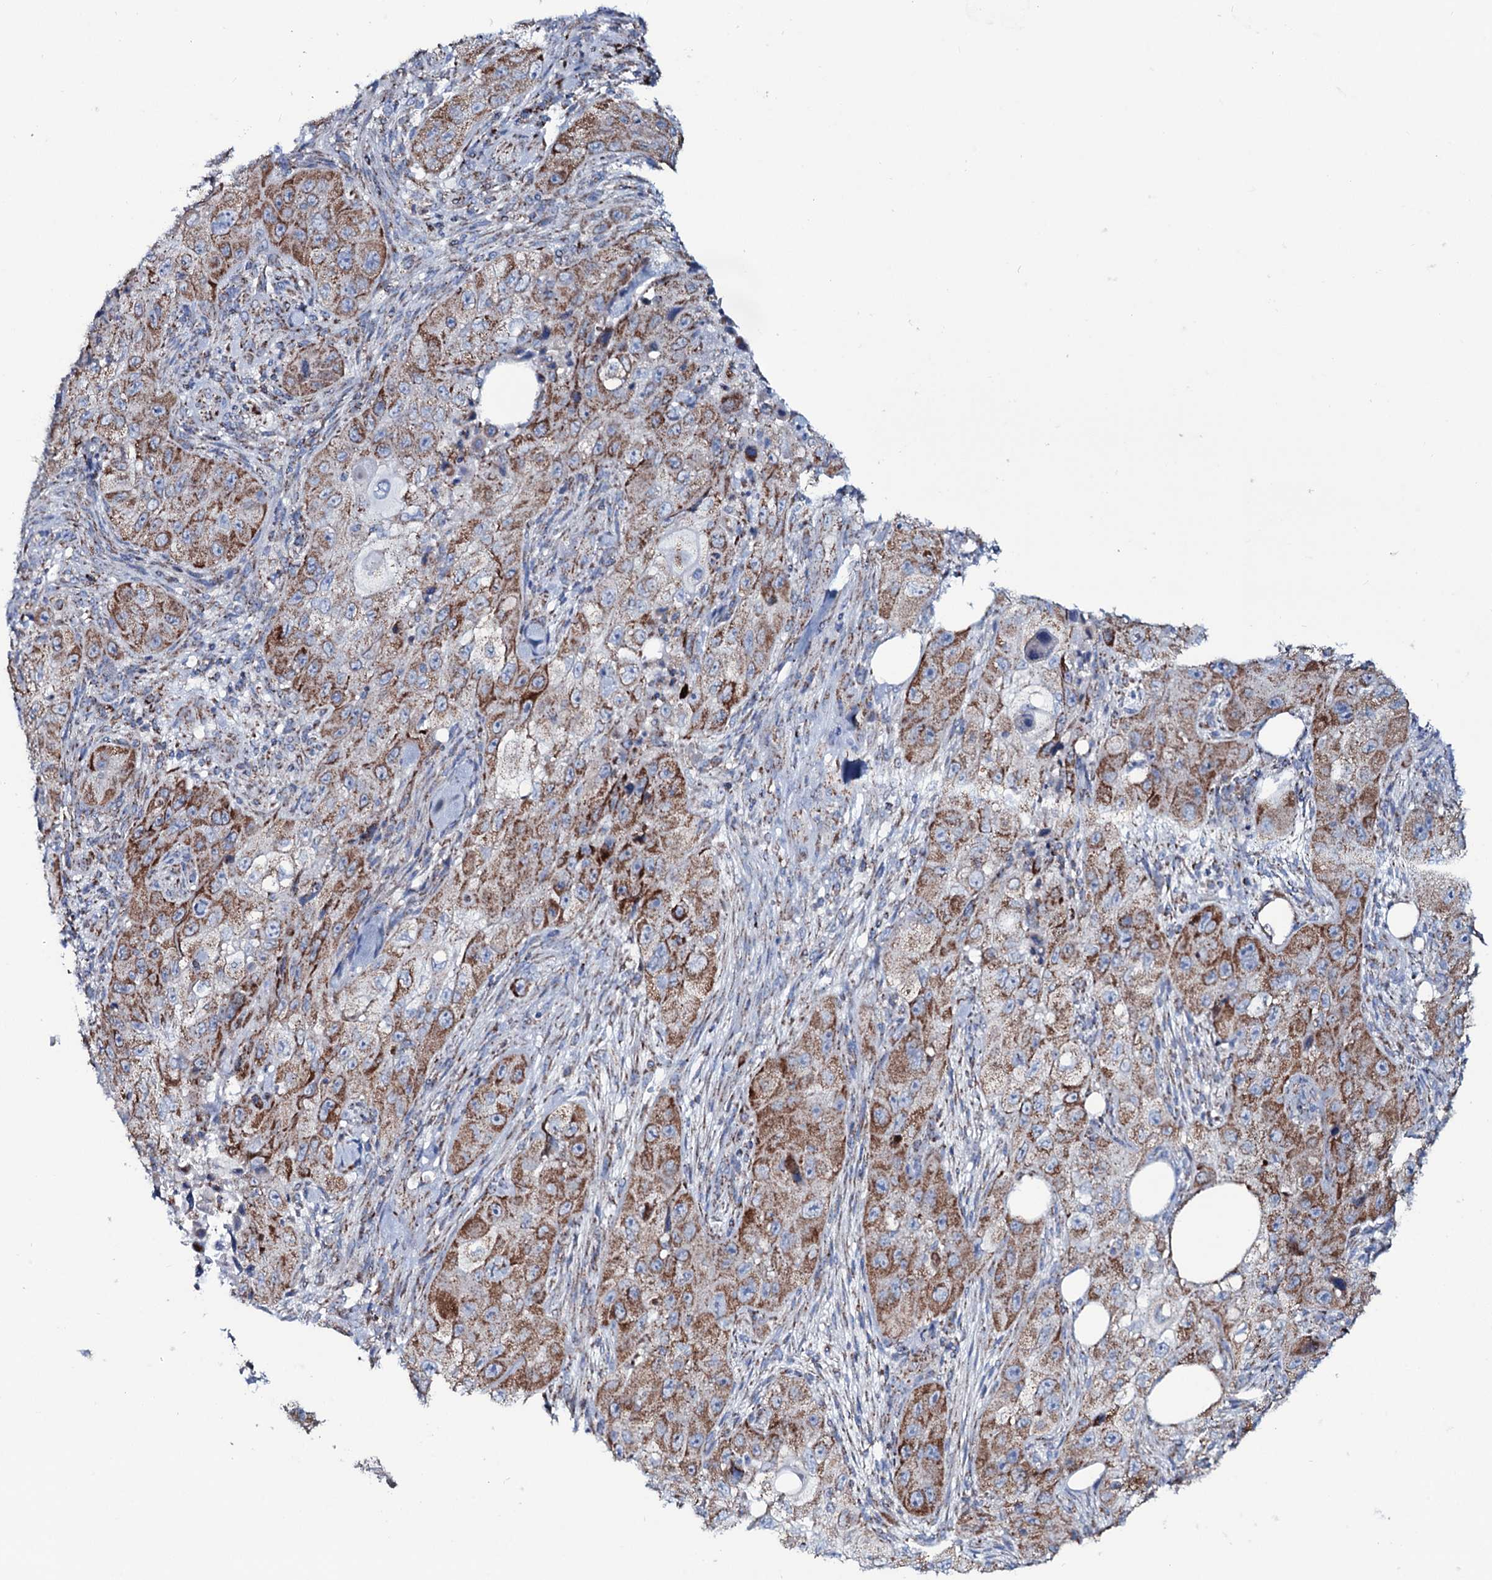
{"staining": {"intensity": "moderate", "quantity": ">75%", "location": "cytoplasmic/membranous"}, "tissue": "skin cancer", "cell_type": "Tumor cells", "image_type": "cancer", "snomed": [{"axis": "morphology", "description": "Squamous cell carcinoma, NOS"}, {"axis": "topography", "description": "Skin"}, {"axis": "topography", "description": "Subcutis"}], "caption": "The immunohistochemical stain highlights moderate cytoplasmic/membranous staining in tumor cells of squamous cell carcinoma (skin) tissue.", "gene": "MRPS35", "patient": {"sex": "male", "age": 73}}